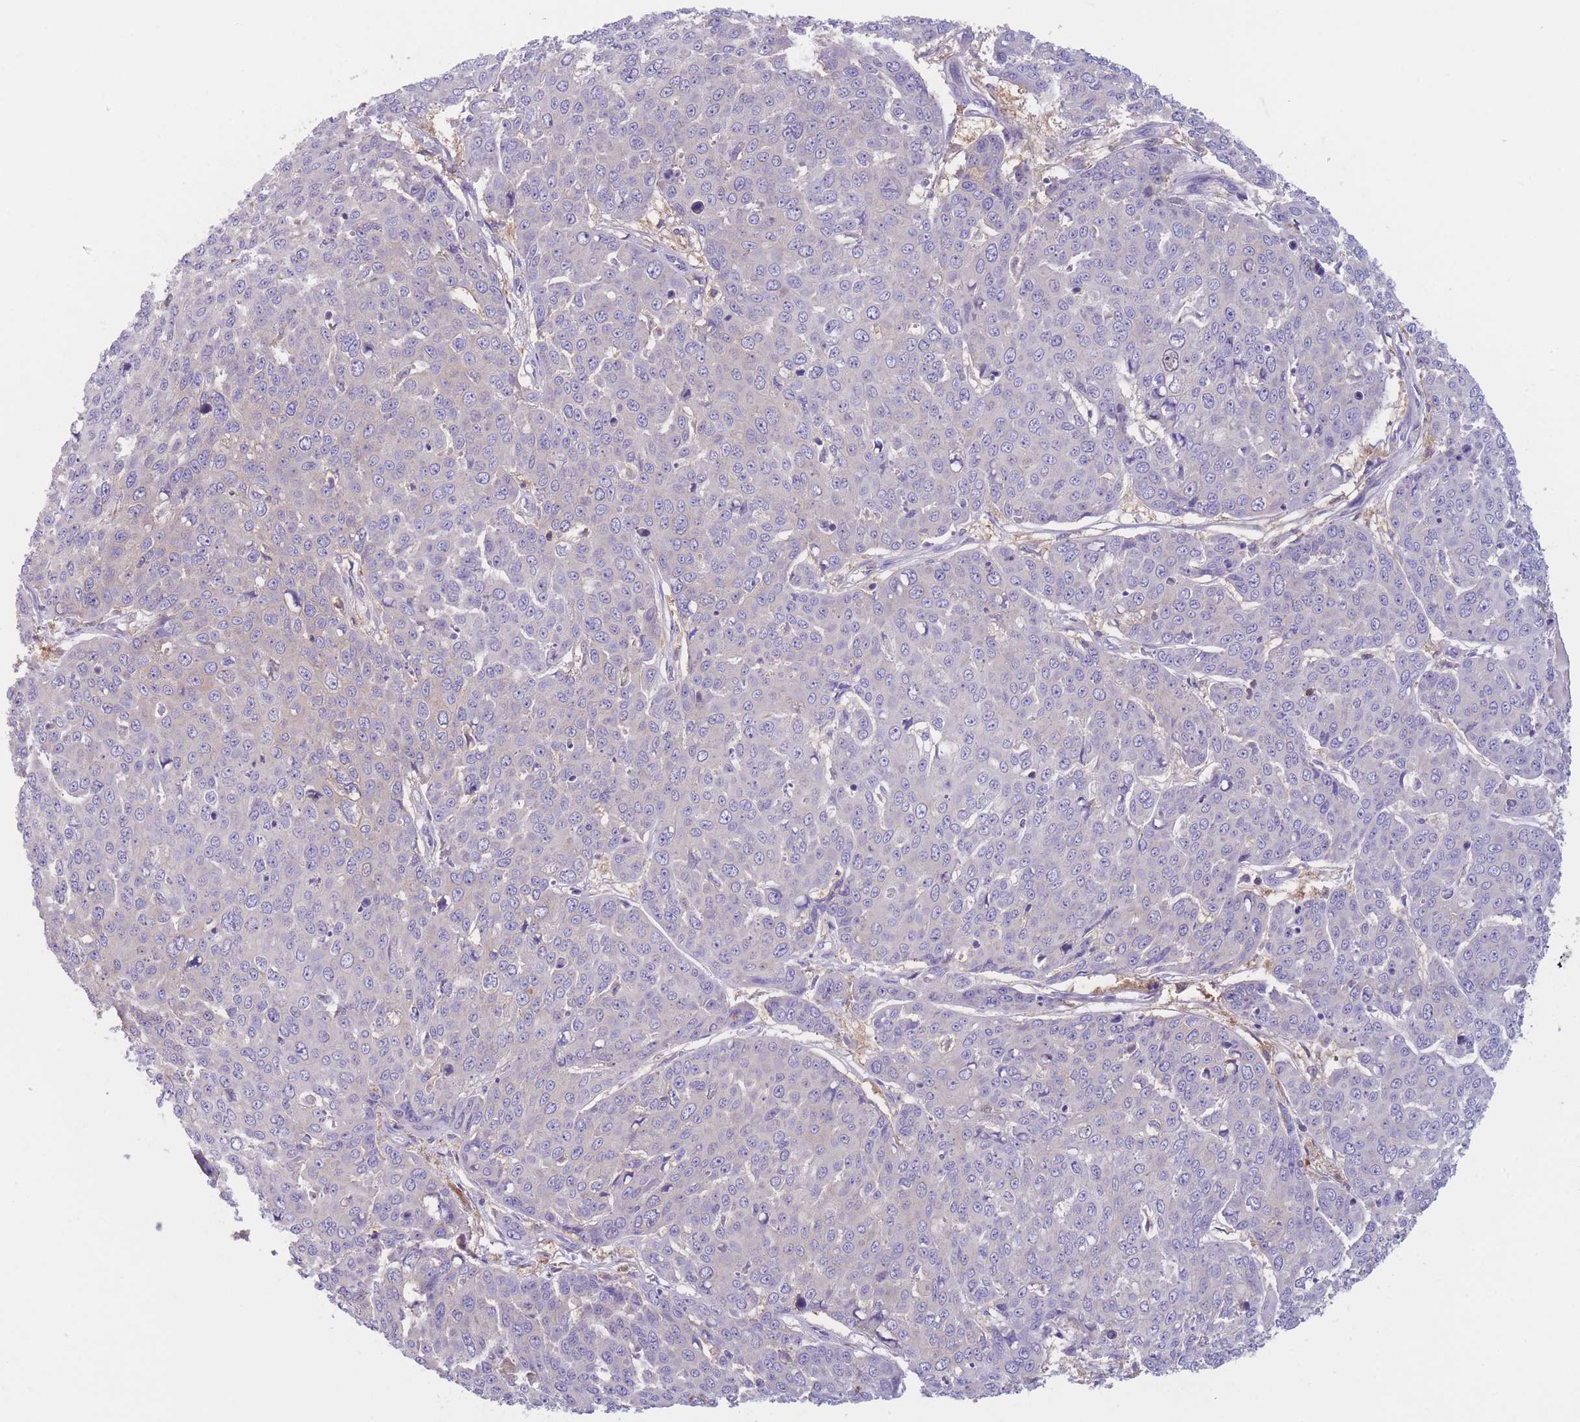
{"staining": {"intensity": "moderate", "quantity": "25%-75%", "location": "cytoplasmic/membranous"}, "tissue": "skin cancer", "cell_type": "Tumor cells", "image_type": "cancer", "snomed": [{"axis": "morphology", "description": "Squamous cell carcinoma, NOS"}, {"axis": "topography", "description": "Skin"}], "caption": "Immunohistochemistry (DAB (3,3'-diaminobenzidine)) staining of skin squamous cell carcinoma shows moderate cytoplasmic/membranous protein expression in about 25%-75% of tumor cells.", "gene": "ST3GAL4", "patient": {"sex": "male", "age": 71}}